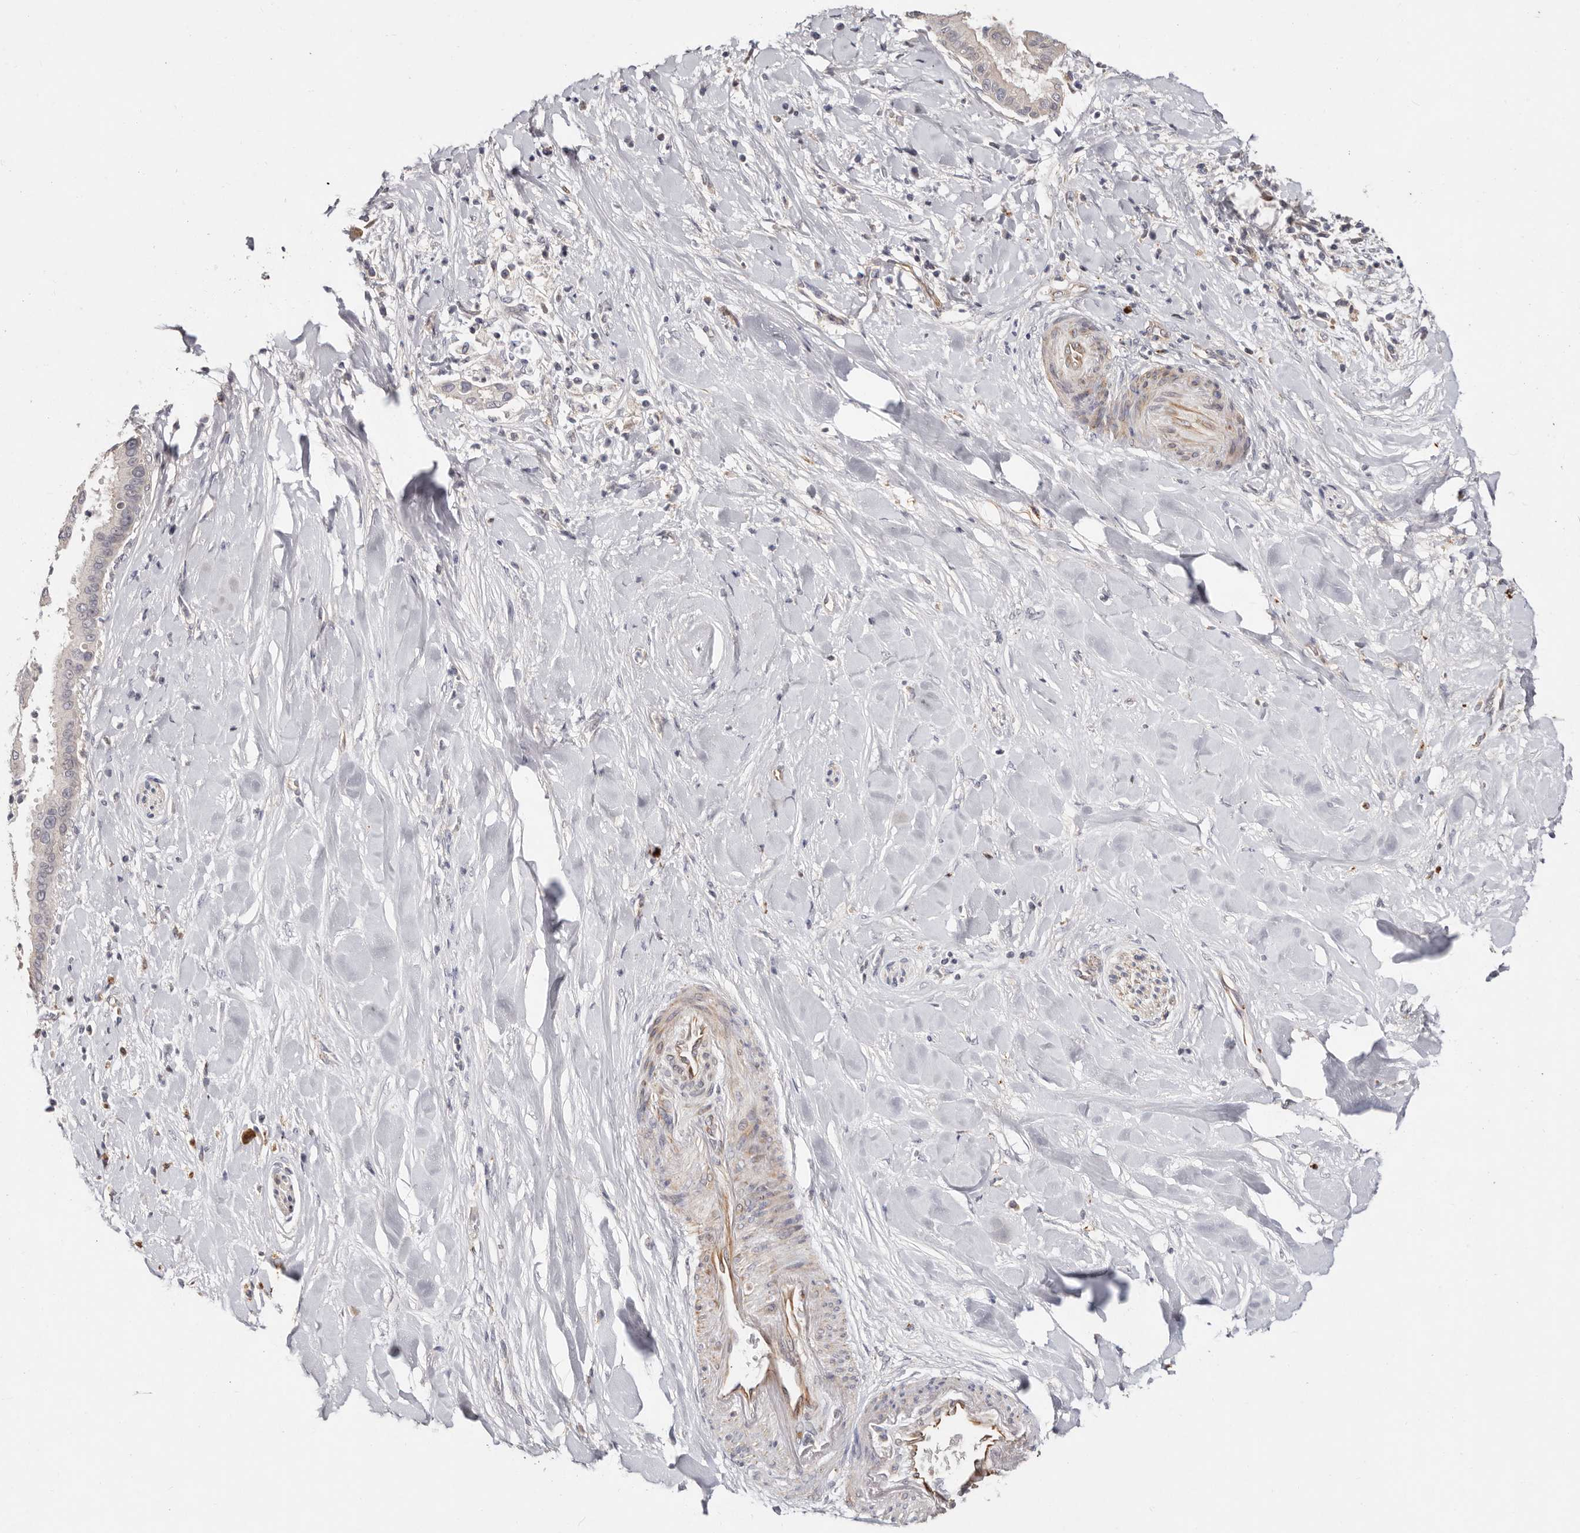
{"staining": {"intensity": "negative", "quantity": "none", "location": "none"}, "tissue": "liver cancer", "cell_type": "Tumor cells", "image_type": "cancer", "snomed": [{"axis": "morphology", "description": "Cholangiocarcinoma"}, {"axis": "topography", "description": "Liver"}], "caption": "Liver cholangiocarcinoma was stained to show a protein in brown. There is no significant positivity in tumor cells. (DAB (3,3'-diaminobenzidine) immunohistochemistry with hematoxylin counter stain).", "gene": "THBS3", "patient": {"sex": "female", "age": 54}}